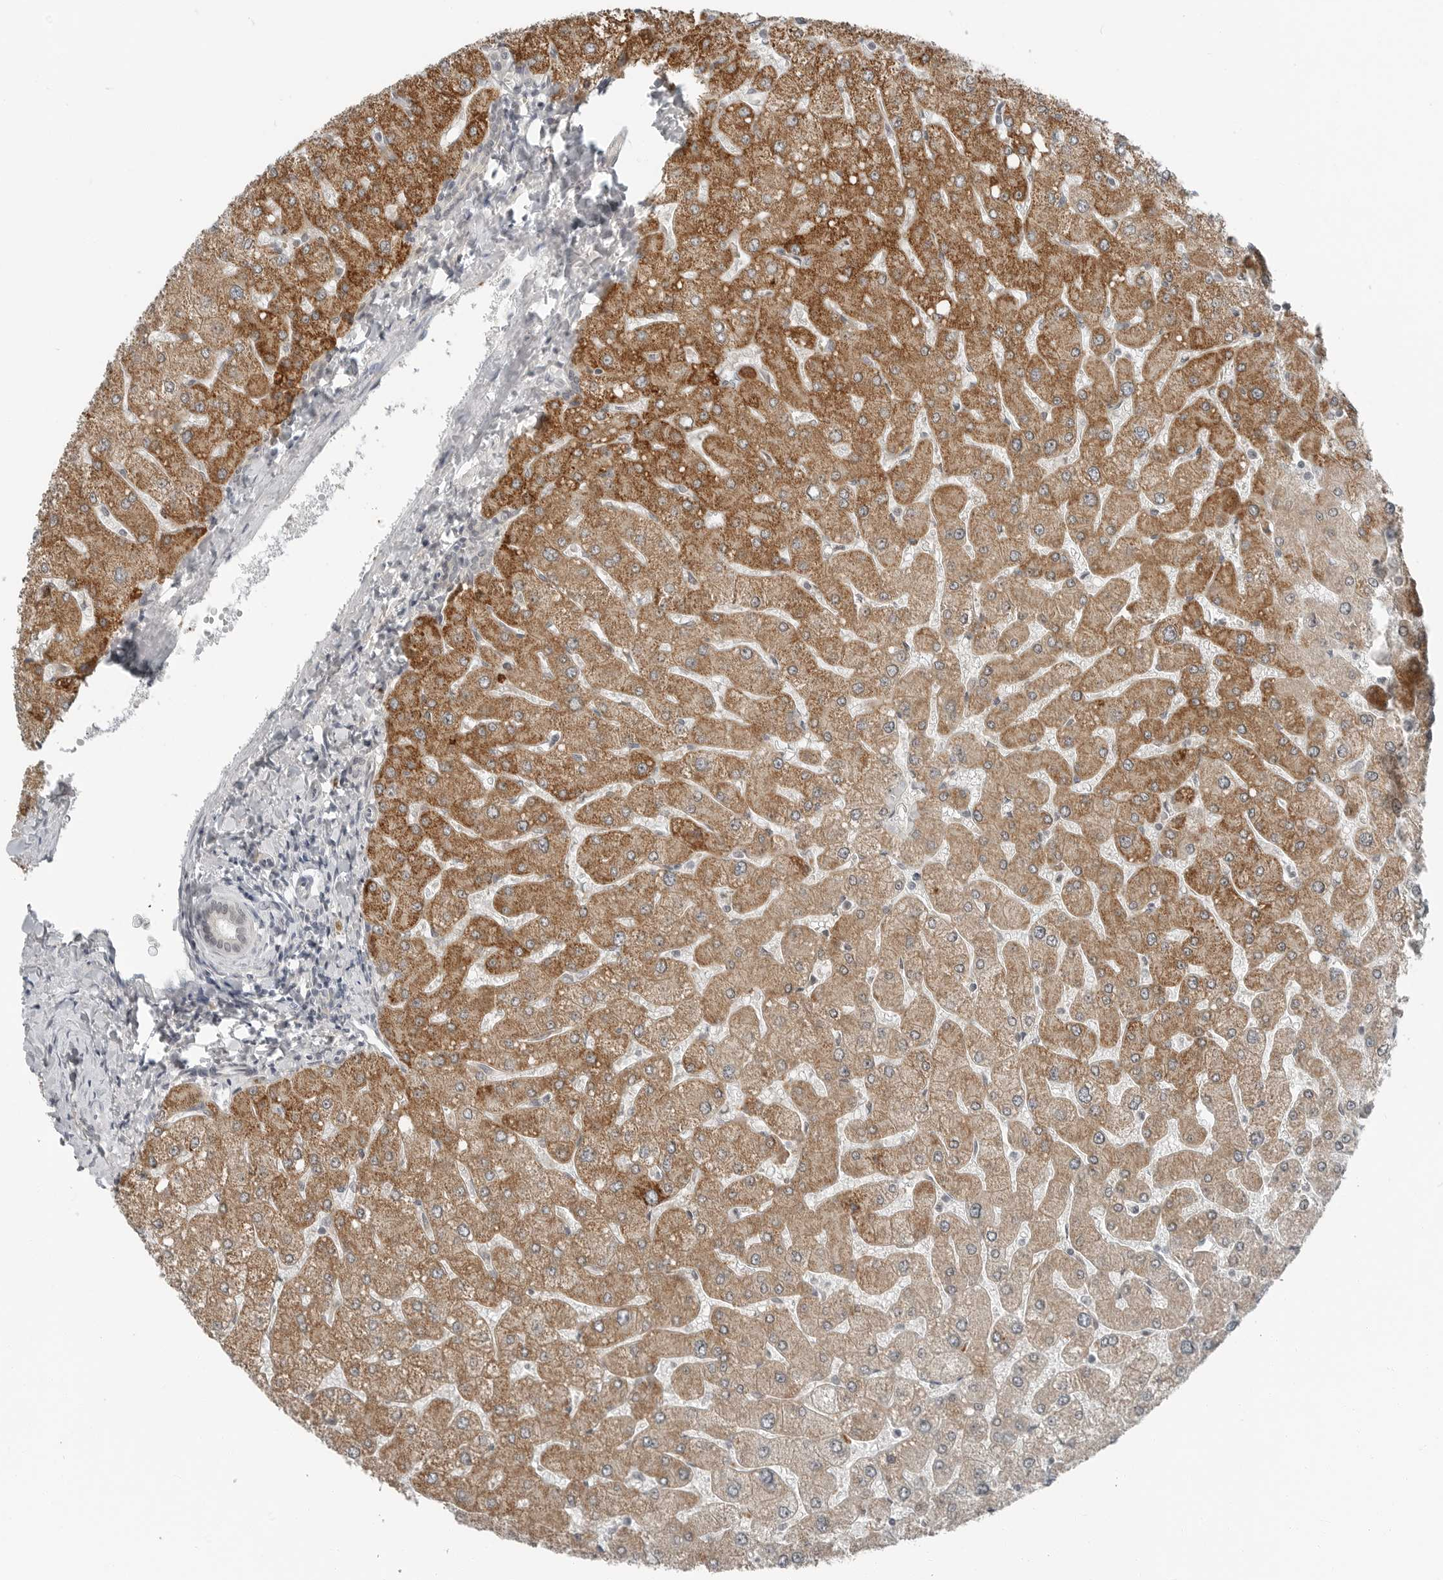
{"staining": {"intensity": "negative", "quantity": "none", "location": "none"}, "tissue": "liver", "cell_type": "Cholangiocytes", "image_type": "normal", "snomed": [{"axis": "morphology", "description": "Normal tissue, NOS"}, {"axis": "topography", "description": "Liver"}], "caption": "This histopathology image is of normal liver stained with IHC to label a protein in brown with the nuclei are counter-stained blue. There is no staining in cholangiocytes.", "gene": "FCRLB", "patient": {"sex": "male", "age": 55}}